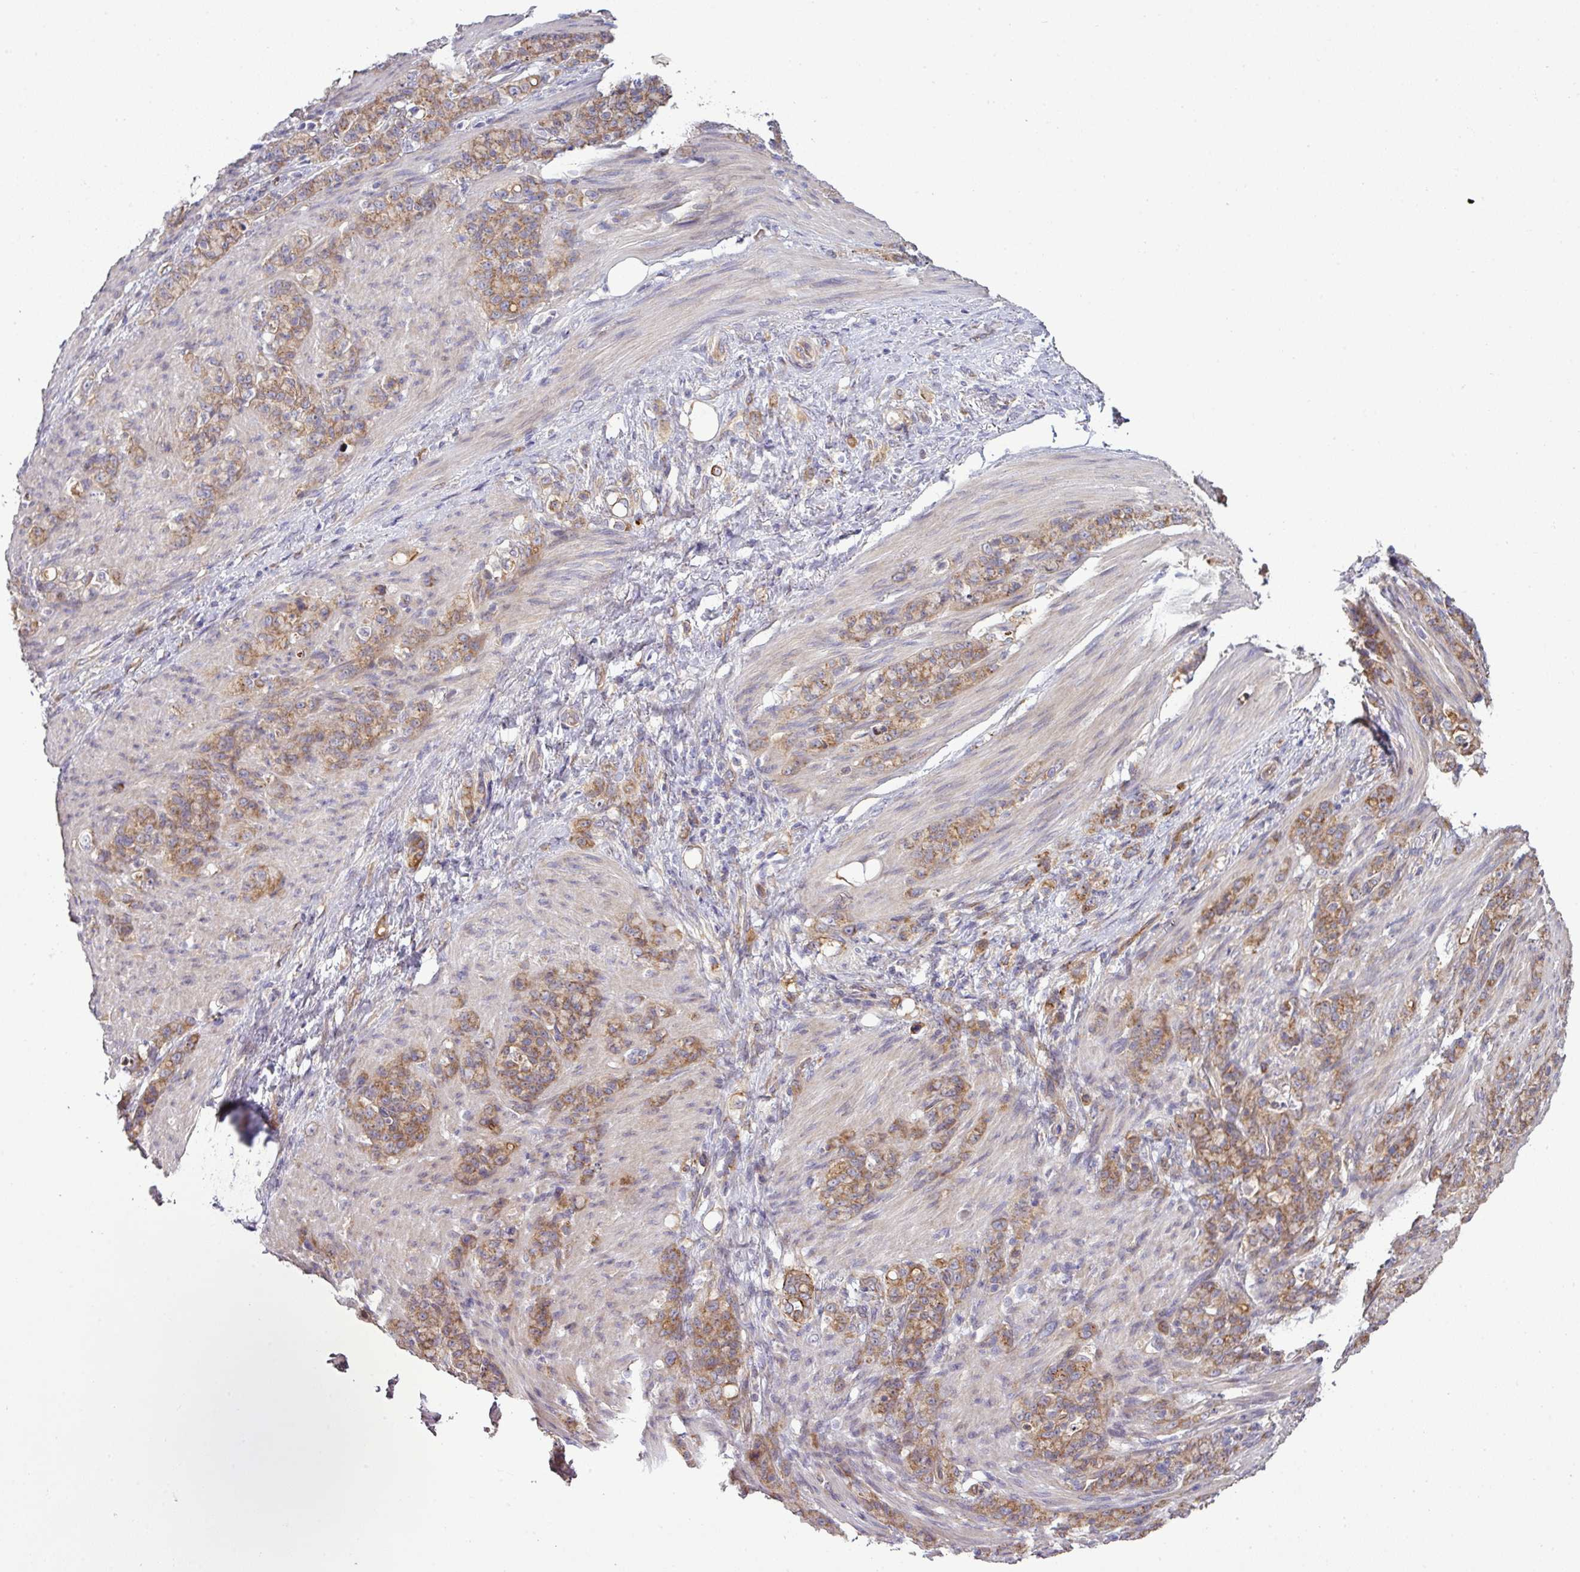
{"staining": {"intensity": "moderate", "quantity": ">75%", "location": "cytoplasmic/membranous"}, "tissue": "stomach cancer", "cell_type": "Tumor cells", "image_type": "cancer", "snomed": [{"axis": "morphology", "description": "Adenocarcinoma, NOS"}, {"axis": "topography", "description": "Stomach"}], "caption": "Immunohistochemistry of human stomach cancer (adenocarcinoma) demonstrates medium levels of moderate cytoplasmic/membranous expression in approximately >75% of tumor cells. (Stains: DAB (3,3'-diaminobenzidine) in brown, nuclei in blue, Microscopy: brightfield microscopy at high magnification).", "gene": "TIMMDC1", "patient": {"sex": "female", "age": 79}}